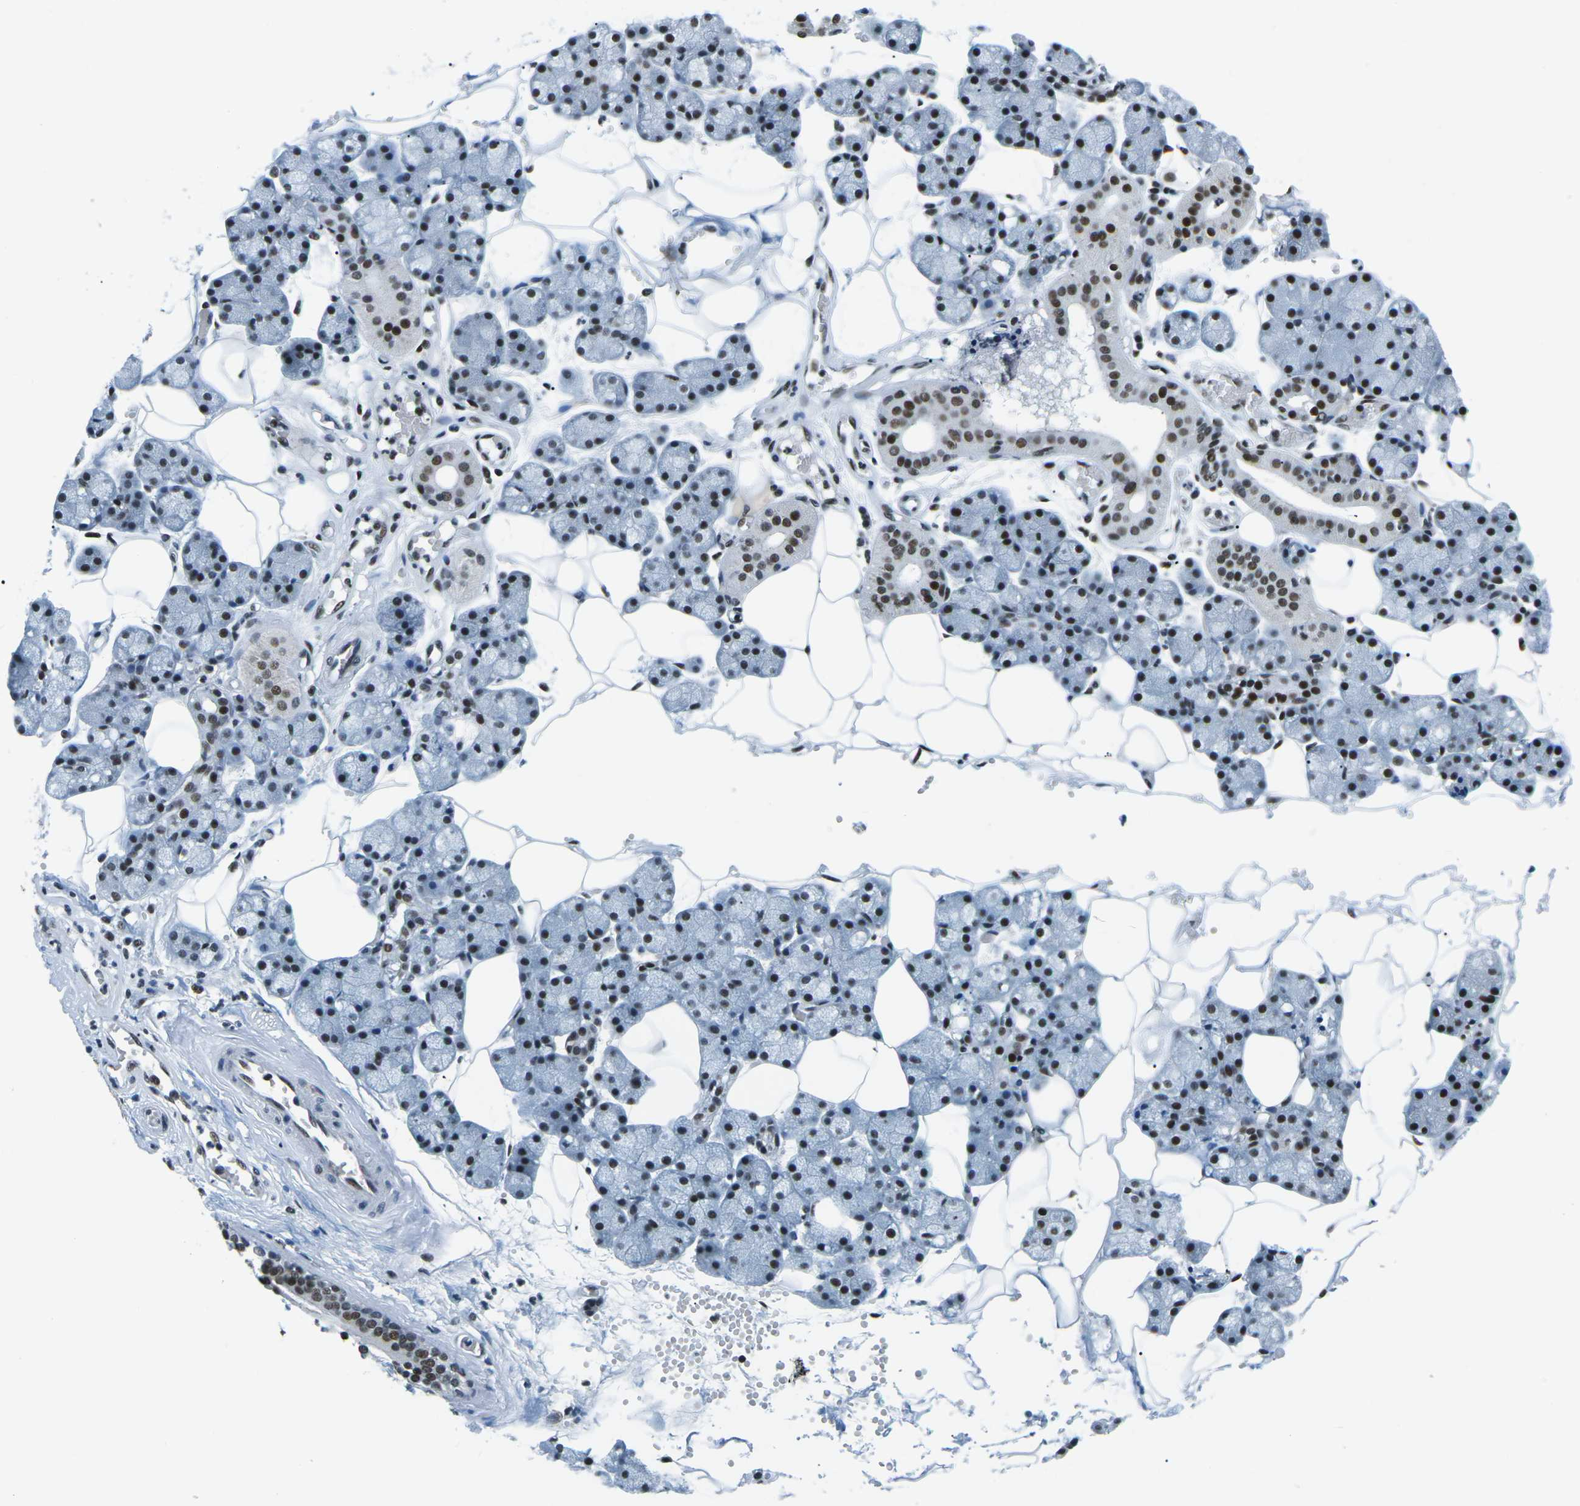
{"staining": {"intensity": "strong", "quantity": ">75%", "location": "nuclear"}, "tissue": "salivary gland", "cell_type": "Glandular cells", "image_type": "normal", "snomed": [{"axis": "morphology", "description": "Normal tissue, NOS"}, {"axis": "topography", "description": "Salivary gland"}], "caption": "A histopathology image showing strong nuclear expression in approximately >75% of glandular cells in benign salivary gland, as visualized by brown immunohistochemical staining.", "gene": "RBL2", "patient": {"sex": "male", "age": 62}}